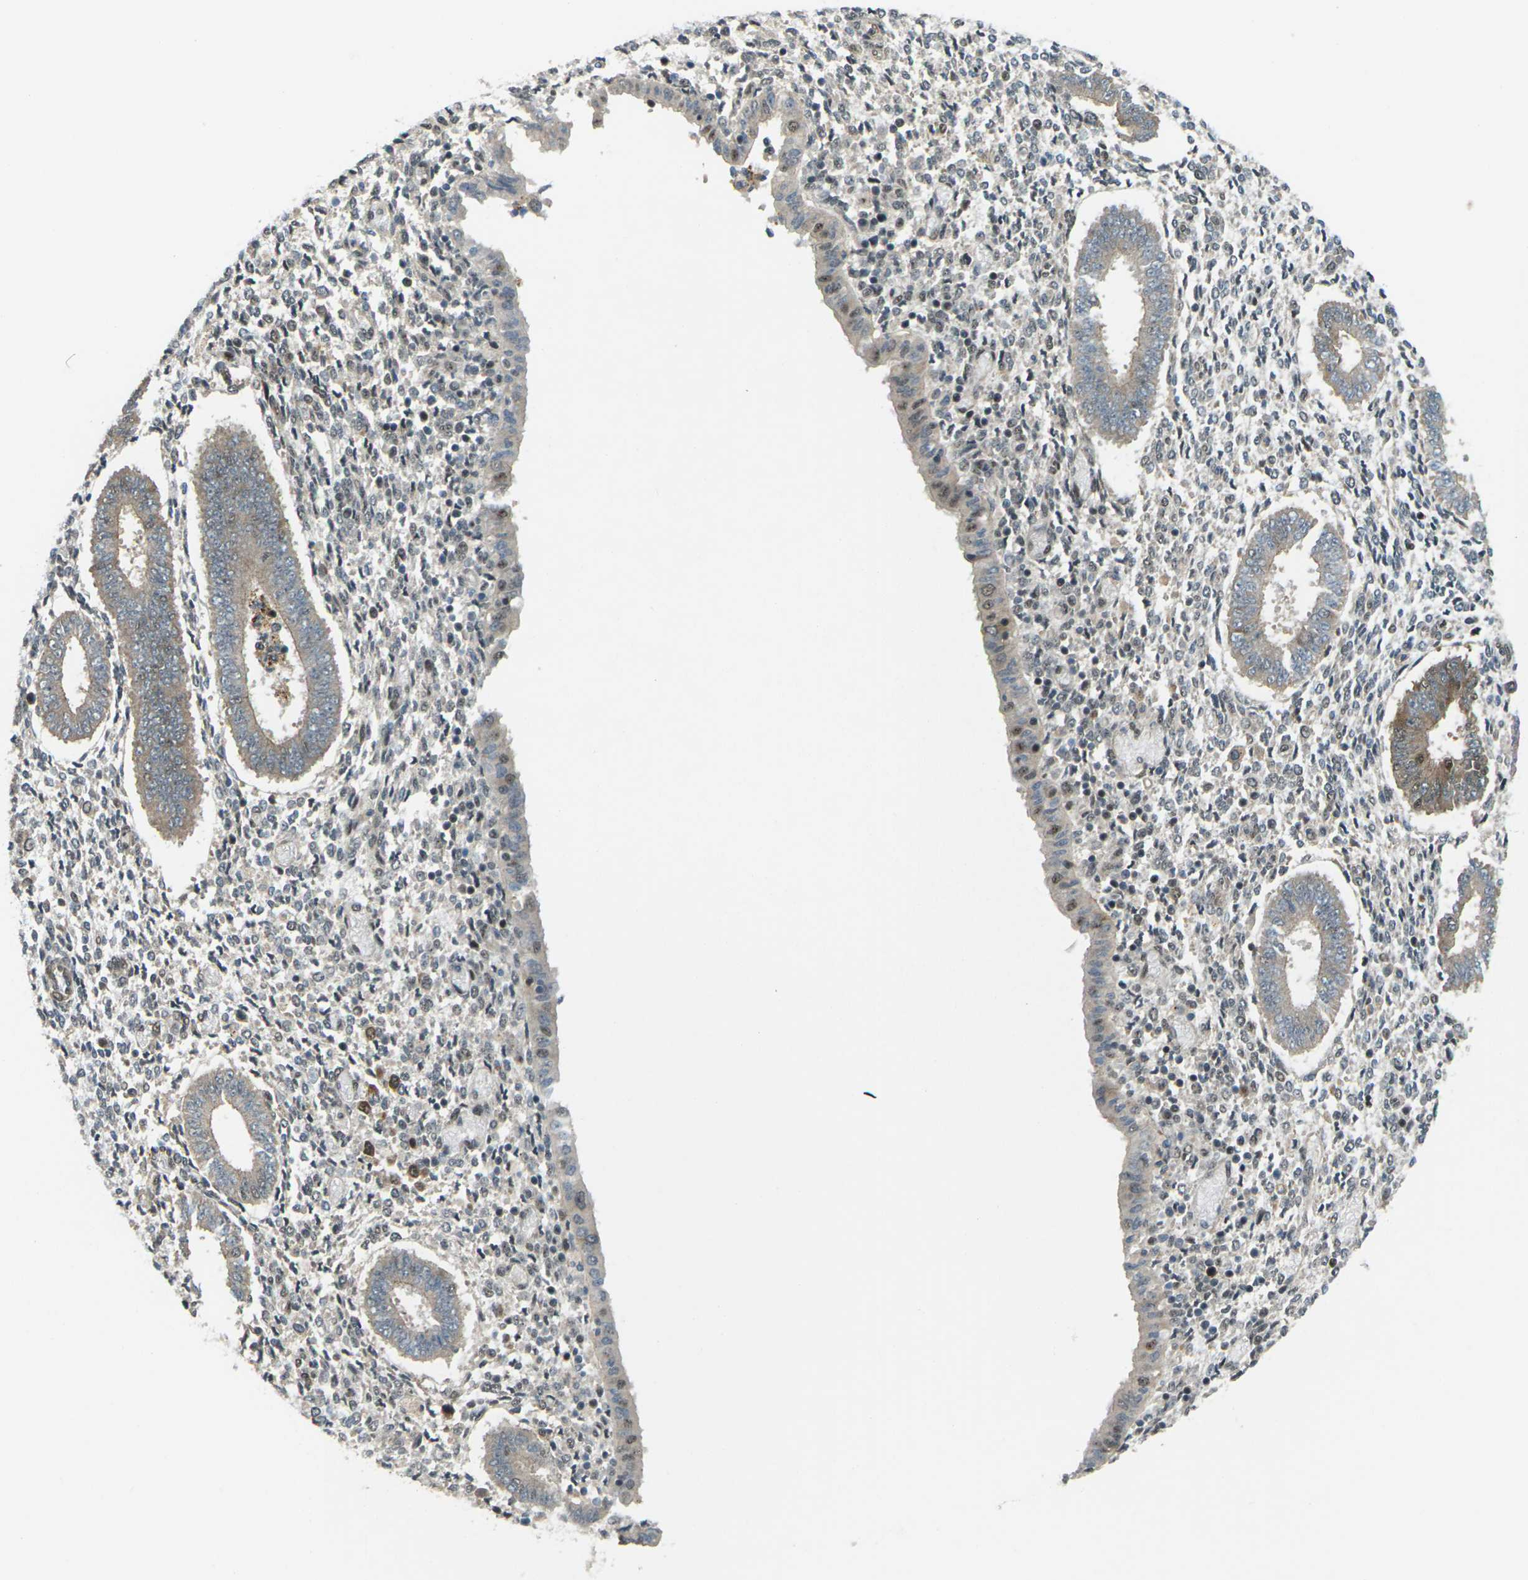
{"staining": {"intensity": "moderate", "quantity": "<25%", "location": "cytoplasmic/membranous,nuclear"}, "tissue": "endometrium", "cell_type": "Cells in endometrial stroma", "image_type": "normal", "snomed": [{"axis": "morphology", "description": "Normal tissue, NOS"}, {"axis": "topography", "description": "Endometrium"}], "caption": "The photomicrograph demonstrates immunohistochemical staining of unremarkable endometrium. There is moderate cytoplasmic/membranous,nuclear staining is seen in about <25% of cells in endometrial stroma.", "gene": "UBE2S", "patient": {"sex": "female", "age": 35}}